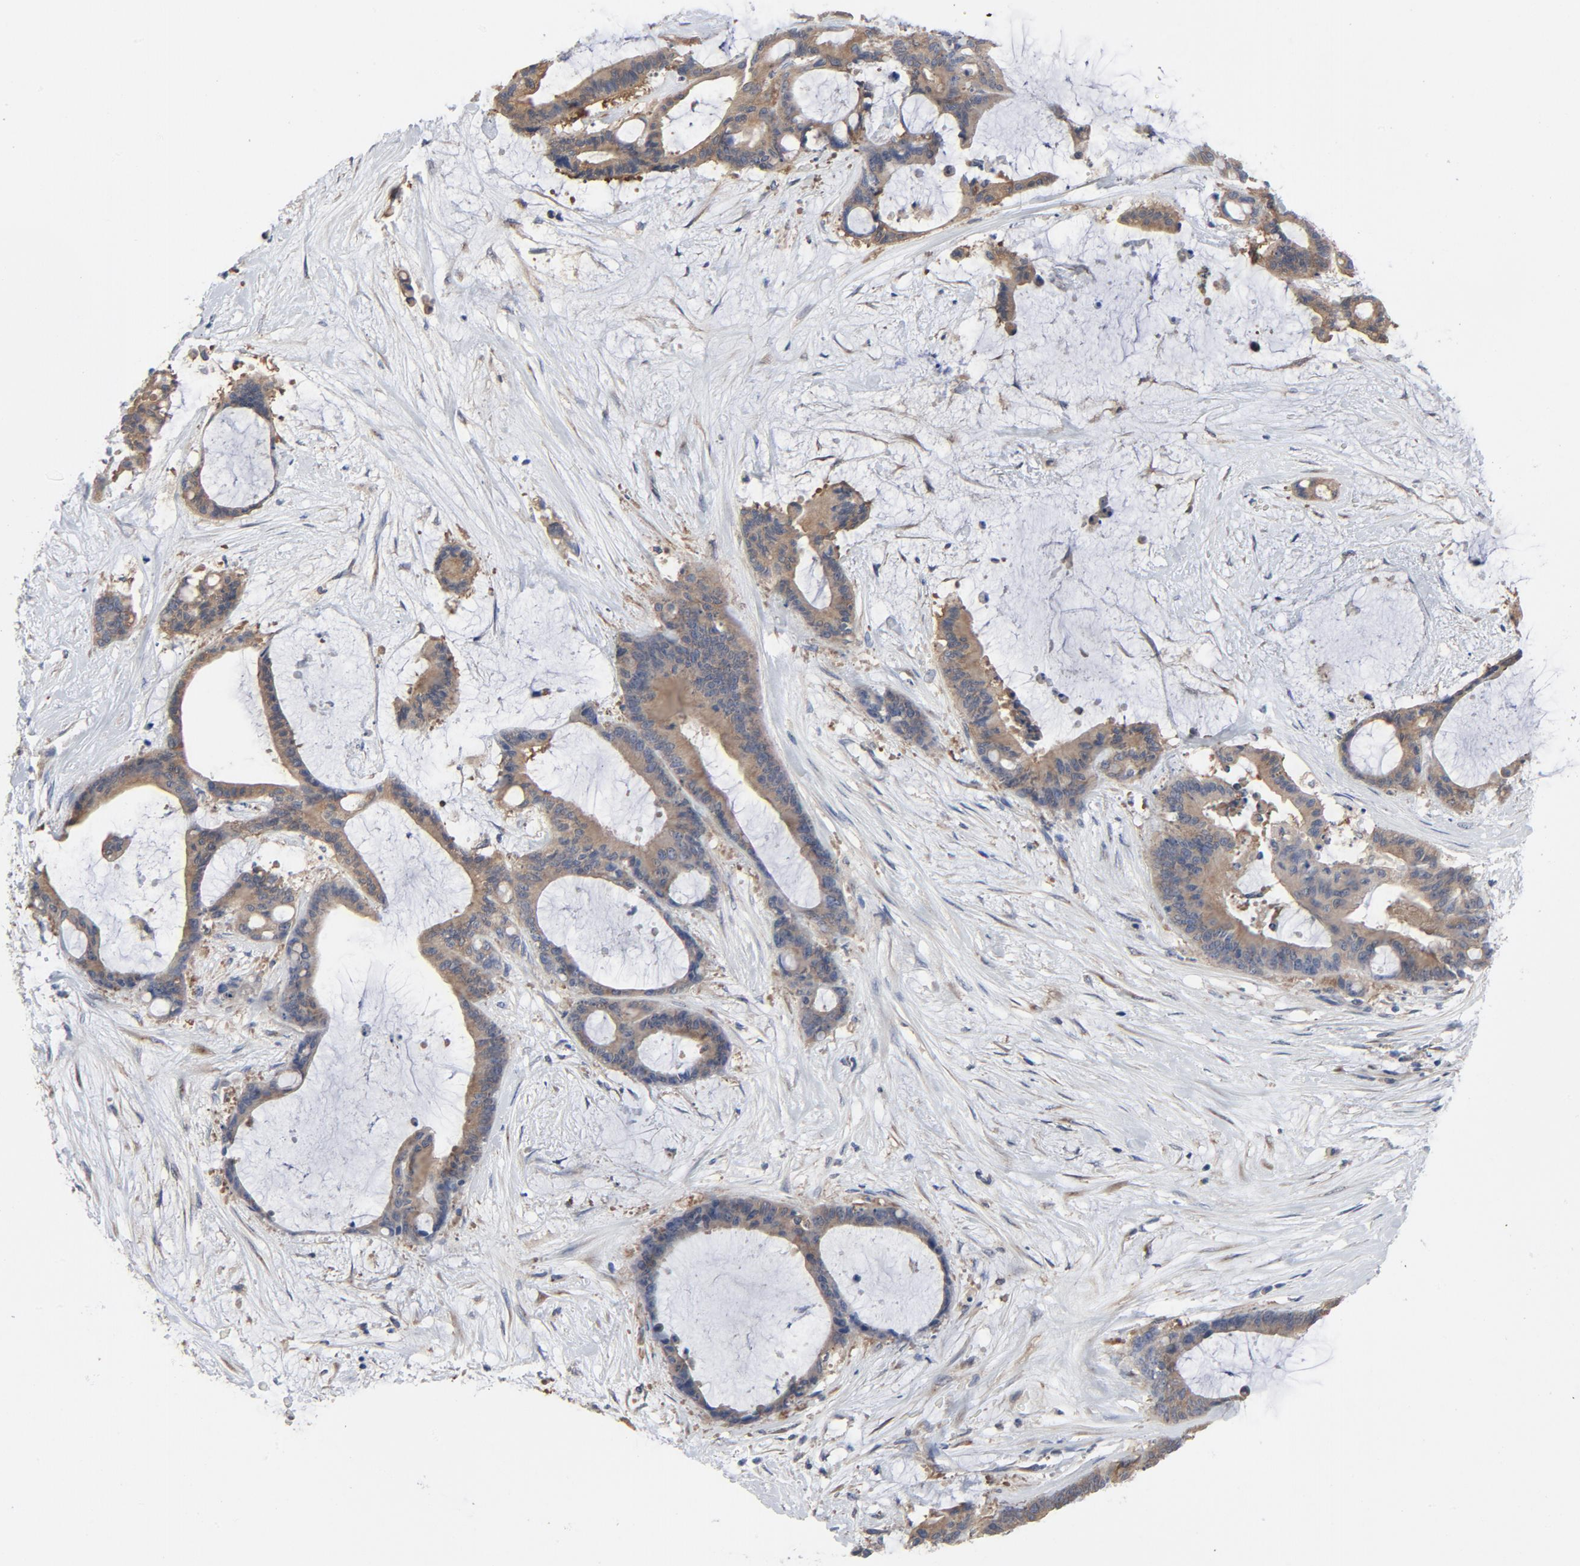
{"staining": {"intensity": "moderate", "quantity": ">75%", "location": "cytoplasmic/membranous"}, "tissue": "liver cancer", "cell_type": "Tumor cells", "image_type": "cancer", "snomed": [{"axis": "morphology", "description": "Cholangiocarcinoma"}, {"axis": "topography", "description": "Liver"}], "caption": "Brown immunohistochemical staining in human liver cholangiocarcinoma shows moderate cytoplasmic/membranous staining in approximately >75% of tumor cells.", "gene": "DYNLT3", "patient": {"sex": "female", "age": 73}}